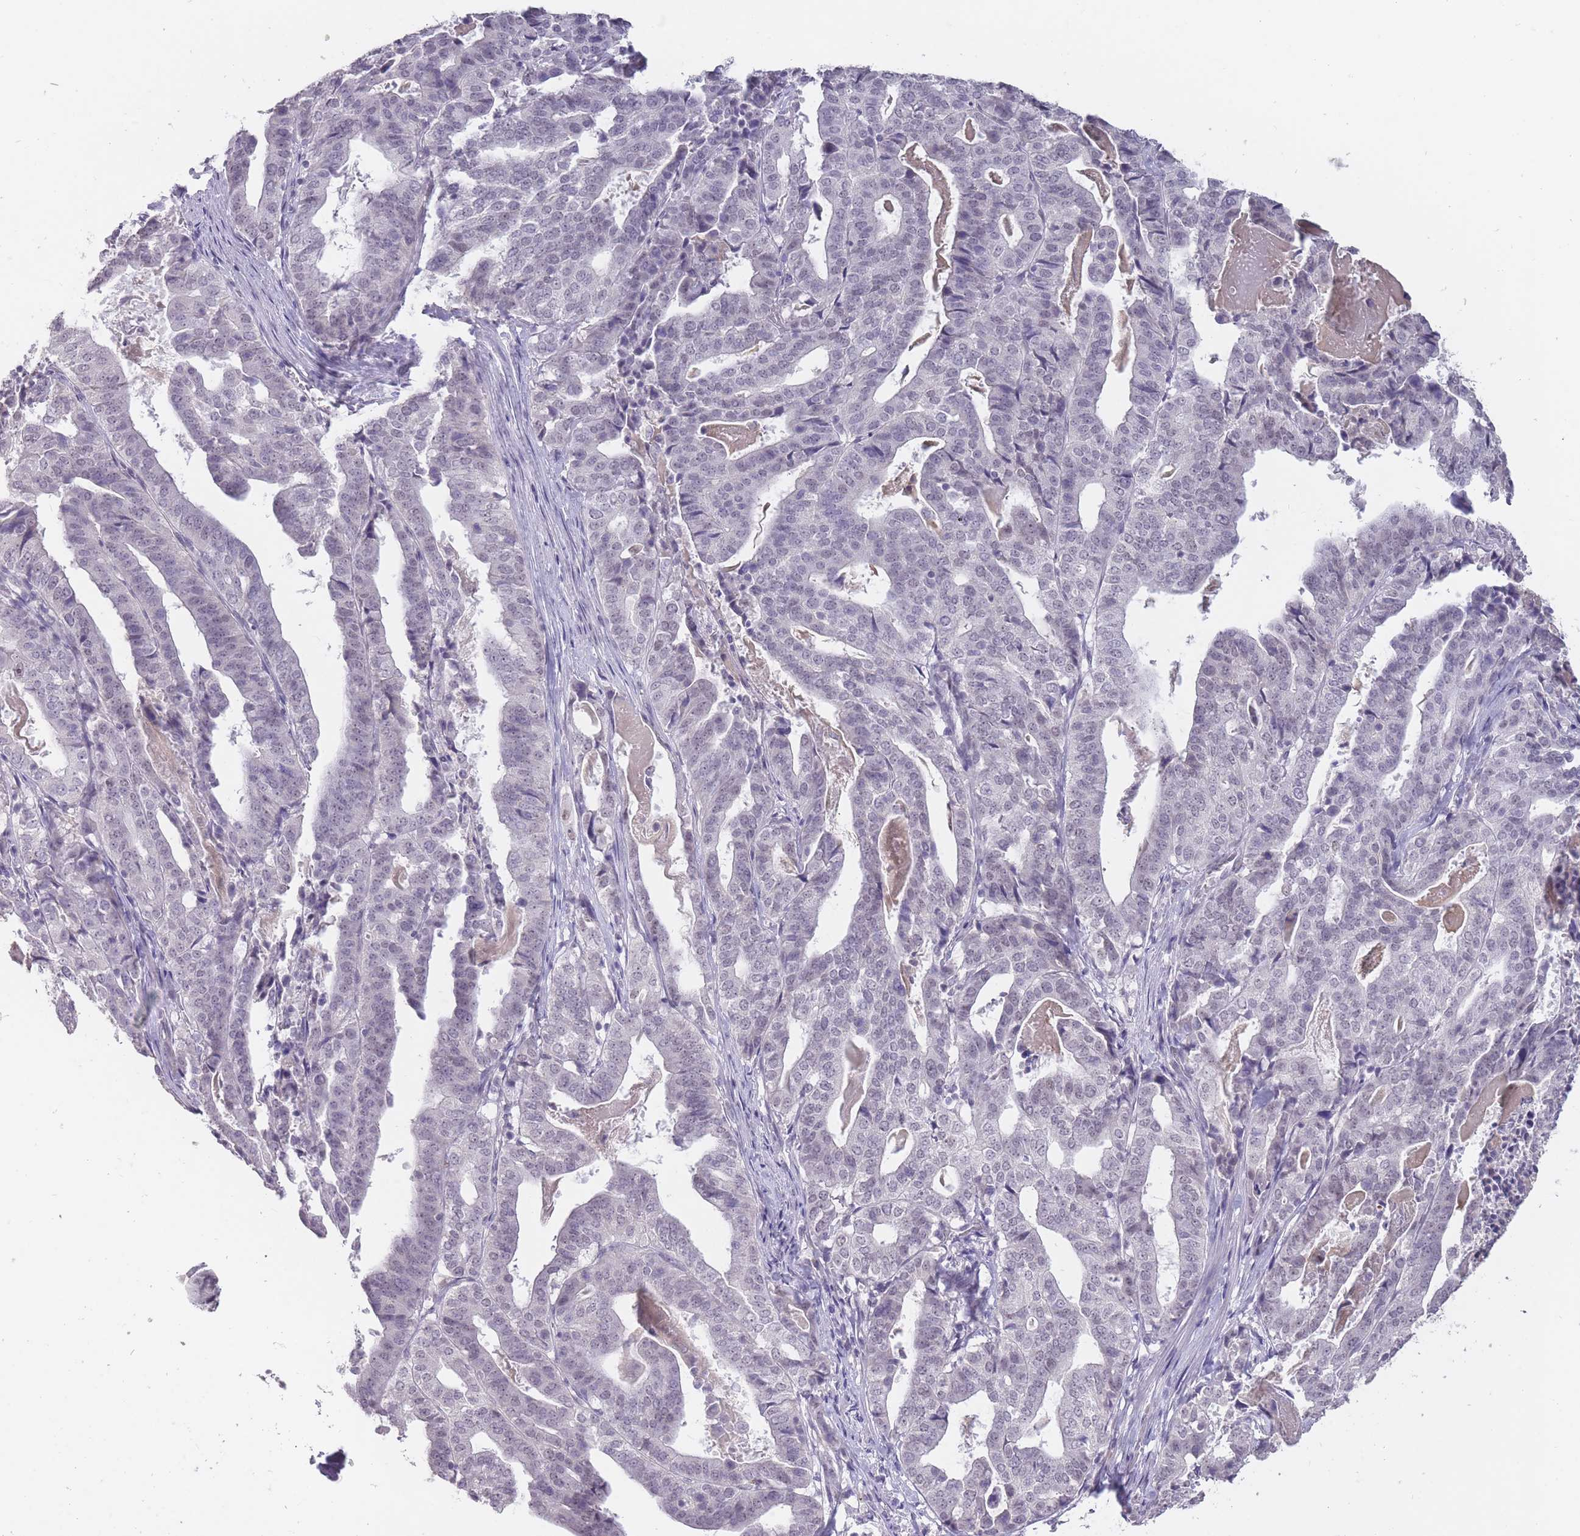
{"staining": {"intensity": "negative", "quantity": "none", "location": "none"}, "tissue": "stomach cancer", "cell_type": "Tumor cells", "image_type": "cancer", "snomed": [{"axis": "morphology", "description": "Adenocarcinoma, NOS"}, {"axis": "topography", "description": "Stomach"}], "caption": "Photomicrograph shows no significant protein expression in tumor cells of stomach adenocarcinoma.", "gene": "HNRNPUL1", "patient": {"sex": "male", "age": 48}}